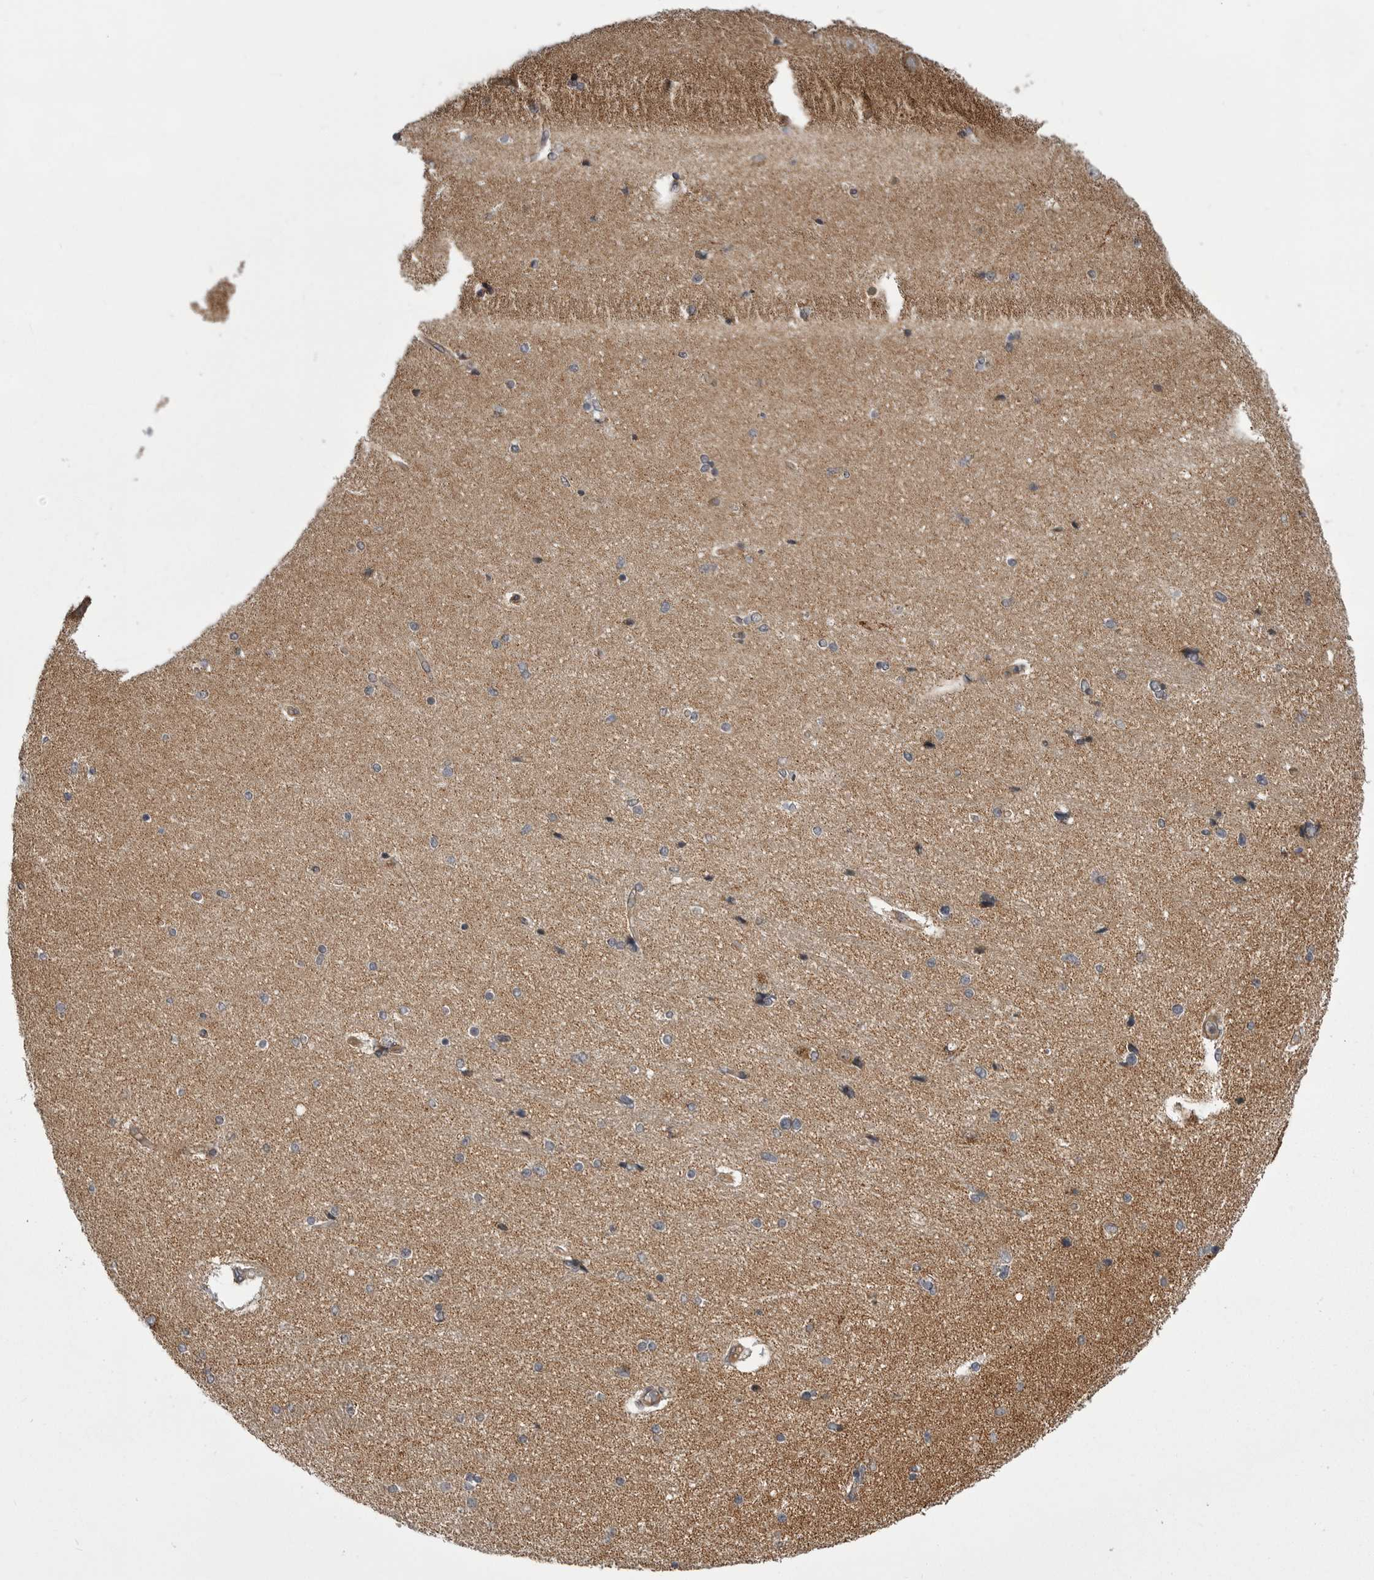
{"staining": {"intensity": "weak", "quantity": "25%-75%", "location": "cytoplasmic/membranous"}, "tissue": "hippocampus", "cell_type": "Glial cells", "image_type": "normal", "snomed": [{"axis": "morphology", "description": "Normal tissue, NOS"}, {"axis": "topography", "description": "Hippocampus"}], "caption": "Immunohistochemistry of unremarkable human hippocampus exhibits low levels of weak cytoplasmic/membranous staining in about 25%-75% of glial cells. The staining was performed using DAB to visualize the protein expression in brown, while the nuclei were stained in blue with hematoxylin (Magnification: 20x).", "gene": "TMPRSS11F", "patient": {"sex": "female", "age": 54}}